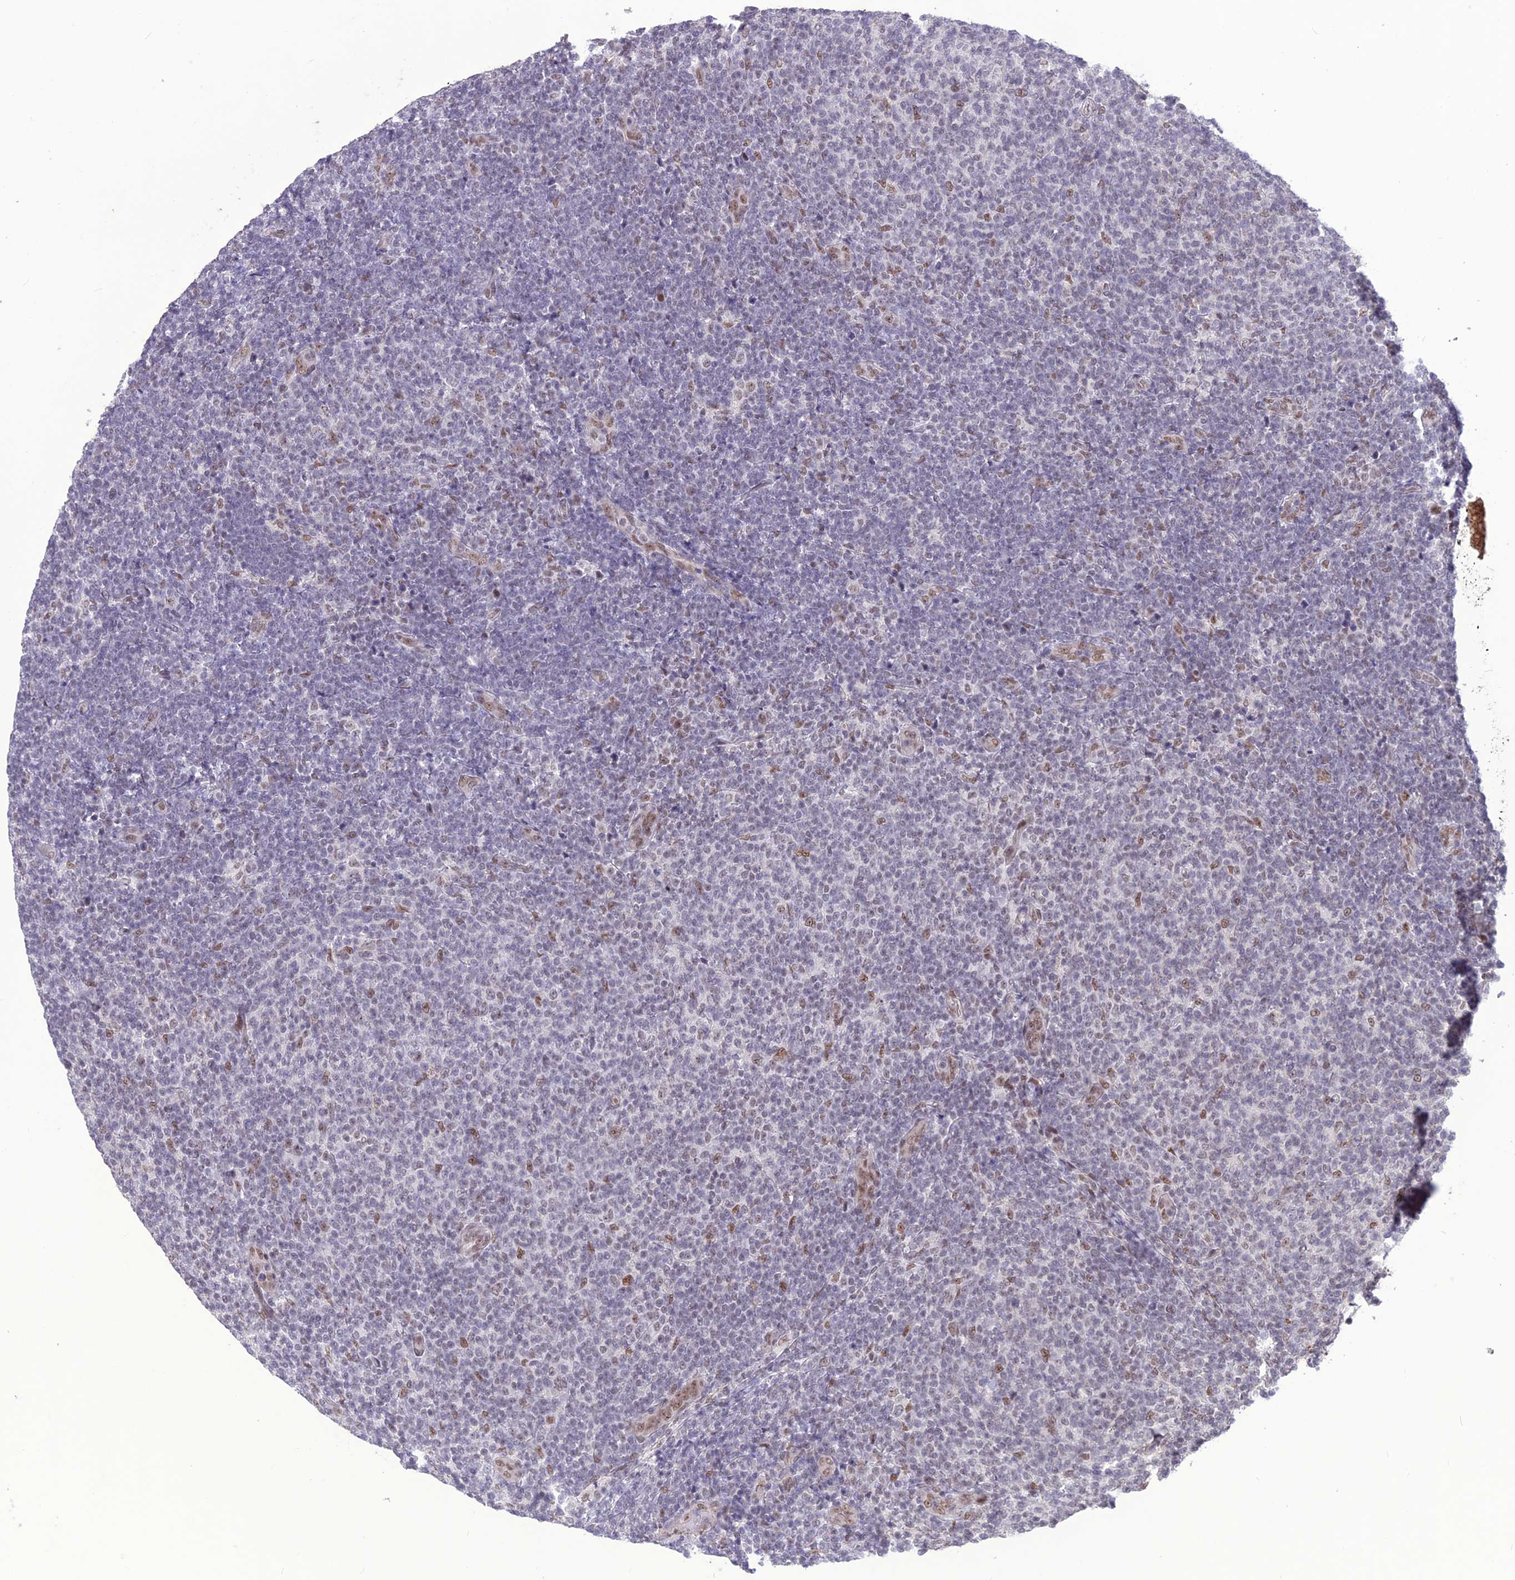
{"staining": {"intensity": "weak", "quantity": "<25%", "location": "nuclear"}, "tissue": "lymphoma", "cell_type": "Tumor cells", "image_type": "cancer", "snomed": [{"axis": "morphology", "description": "Malignant lymphoma, non-Hodgkin's type, Low grade"}, {"axis": "topography", "description": "Lymph node"}], "caption": "This is a micrograph of IHC staining of lymphoma, which shows no expression in tumor cells. (DAB immunohistochemistry (IHC), high magnification).", "gene": "DIS3", "patient": {"sex": "male", "age": 66}}